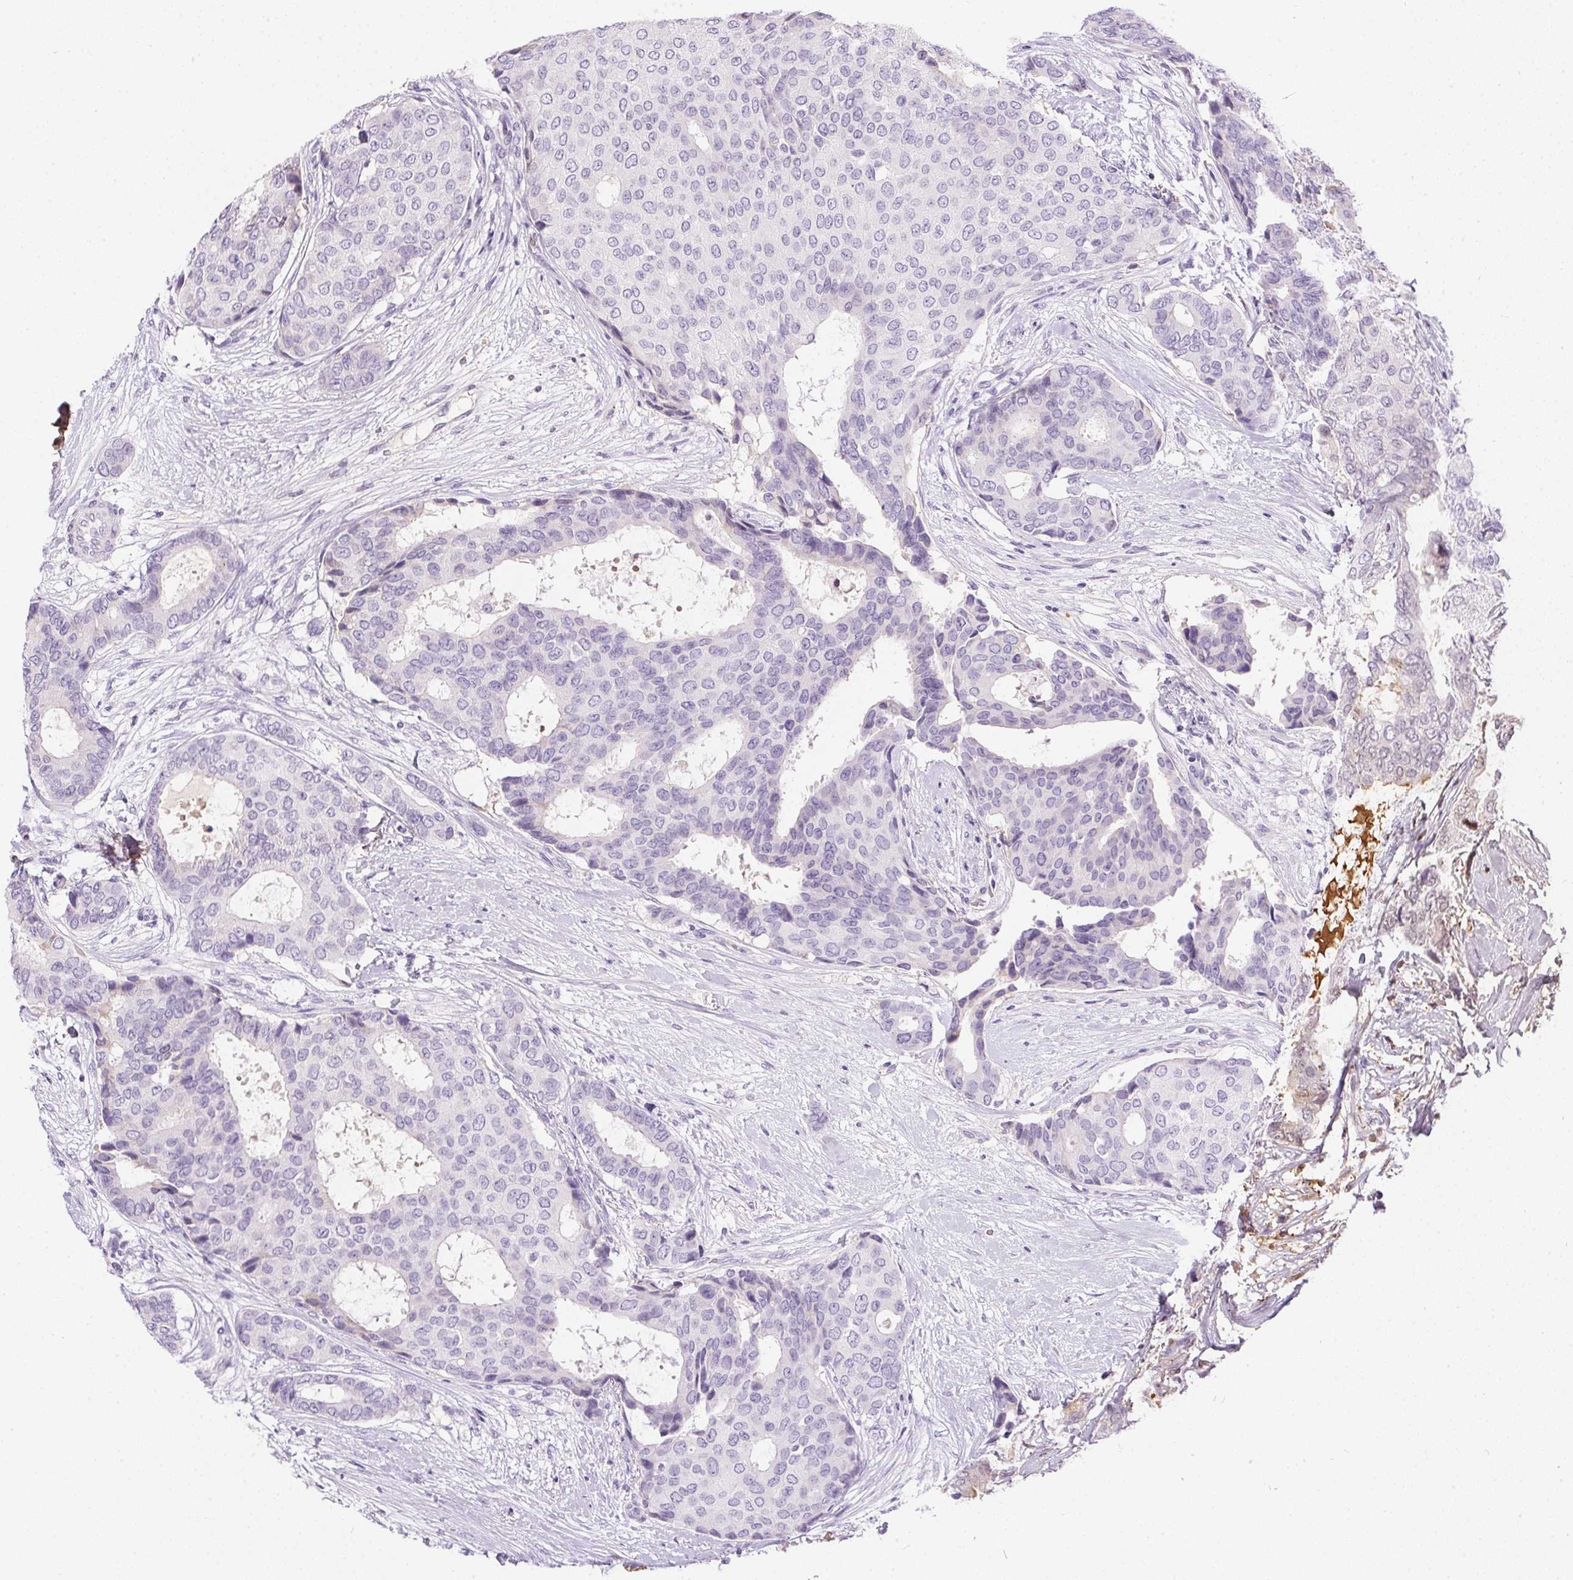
{"staining": {"intensity": "negative", "quantity": "none", "location": "none"}, "tissue": "breast cancer", "cell_type": "Tumor cells", "image_type": "cancer", "snomed": [{"axis": "morphology", "description": "Duct carcinoma"}, {"axis": "topography", "description": "Breast"}], "caption": "An image of human breast invasive ductal carcinoma is negative for staining in tumor cells. (DAB immunohistochemistry visualized using brightfield microscopy, high magnification).", "gene": "ORM1", "patient": {"sex": "female", "age": 75}}